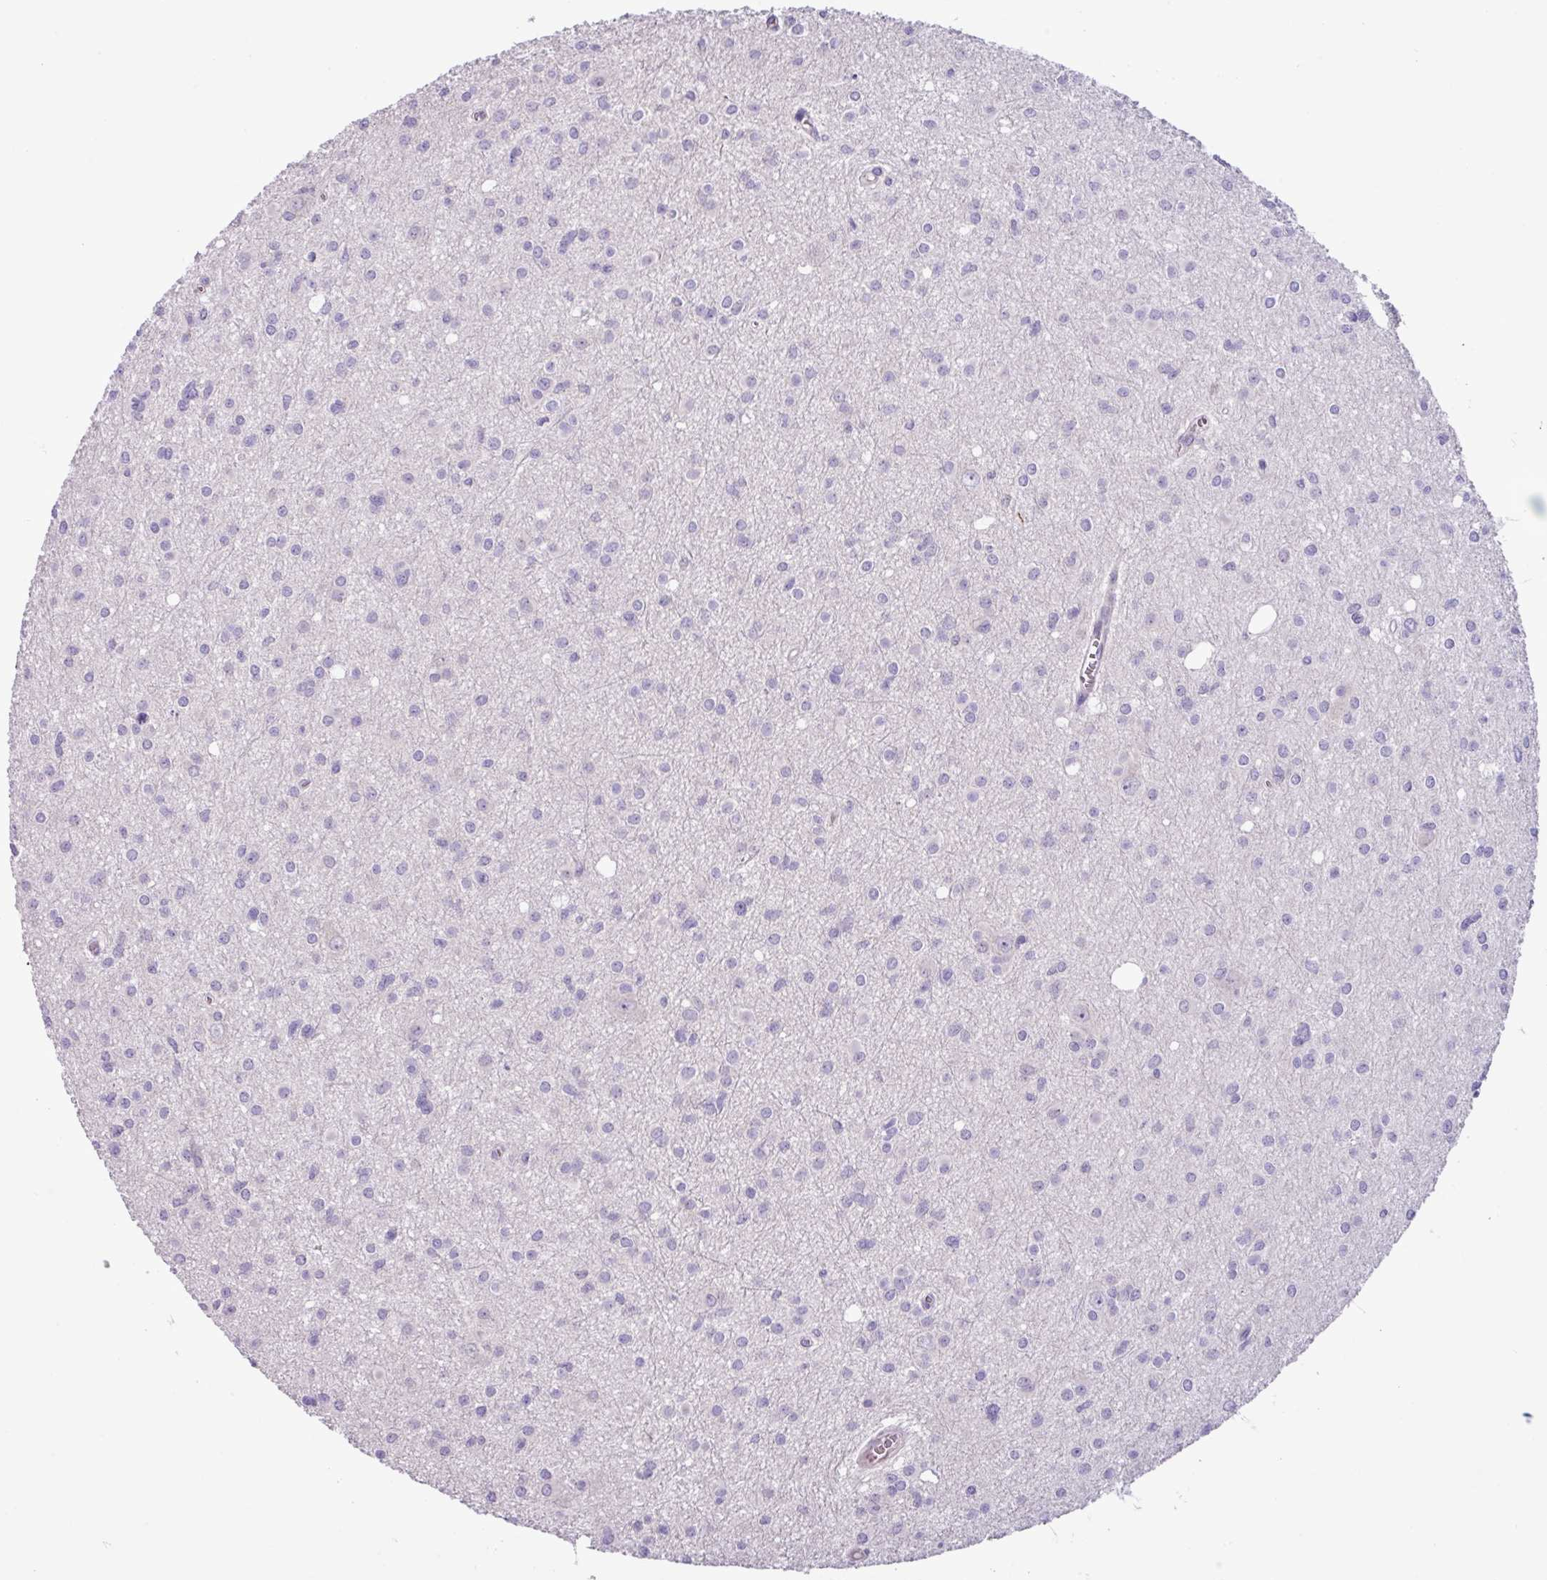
{"staining": {"intensity": "negative", "quantity": "none", "location": "none"}, "tissue": "glioma", "cell_type": "Tumor cells", "image_type": "cancer", "snomed": [{"axis": "morphology", "description": "Glioma, malignant, High grade"}, {"axis": "topography", "description": "Brain"}], "caption": "Tumor cells show no significant protein positivity in glioma. The staining was performed using DAB (3,3'-diaminobenzidine) to visualize the protein expression in brown, while the nuclei were stained in blue with hematoxylin (Magnification: 20x).", "gene": "PNLDC1", "patient": {"sex": "male", "age": 23}}